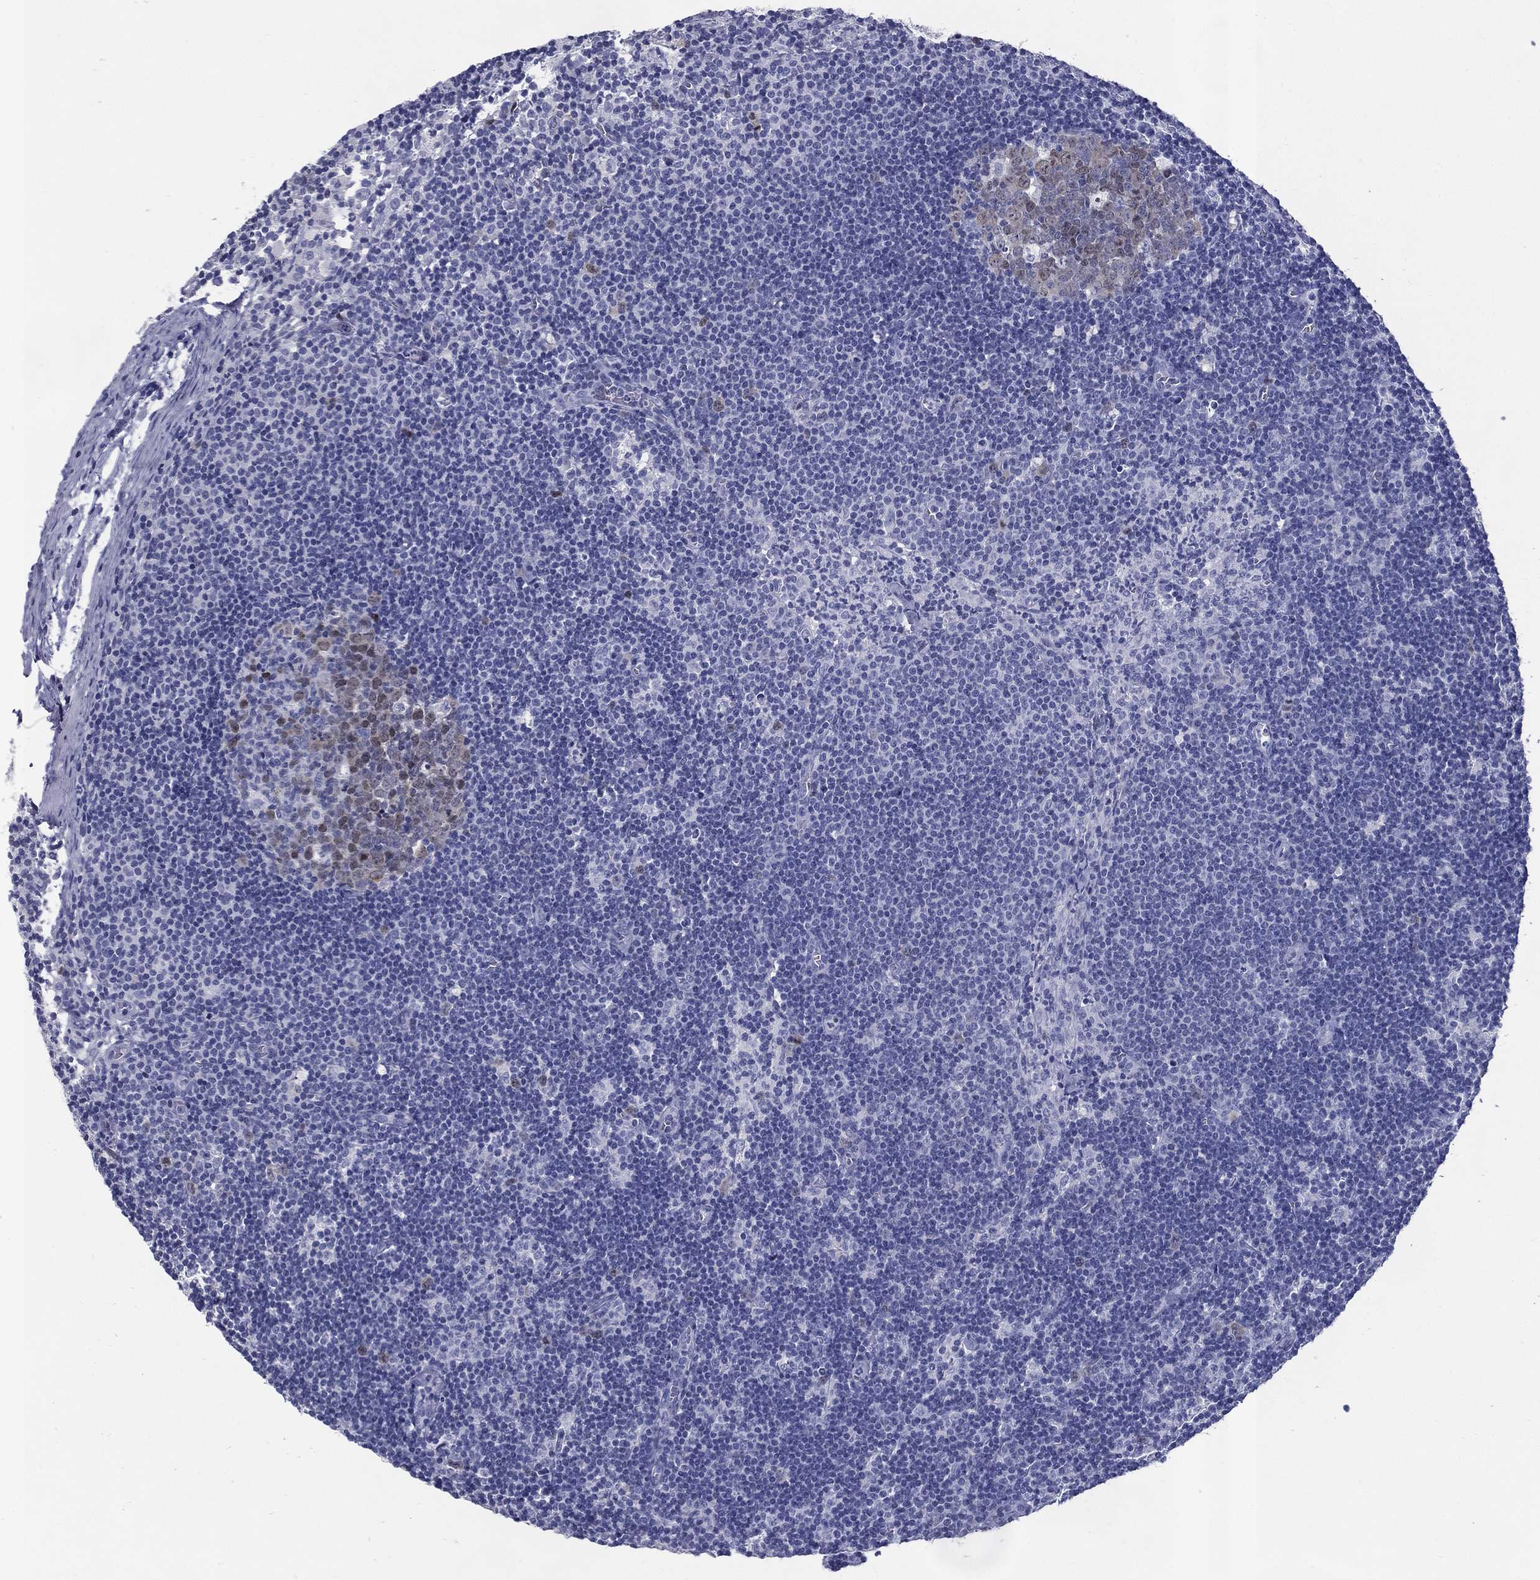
{"staining": {"intensity": "weak", "quantity": "<25%", "location": "nuclear"}, "tissue": "lymph node", "cell_type": "Germinal center cells", "image_type": "normal", "snomed": [{"axis": "morphology", "description": "Normal tissue, NOS"}, {"axis": "topography", "description": "Lymph node"}], "caption": "Immunohistochemistry (IHC) of unremarkable lymph node demonstrates no expression in germinal center cells. (Immunohistochemistry (IHC), brightfield microscopy, high magnification).", "gene": "KIF2C", "patient": {"sex": "female", "age": 34}}